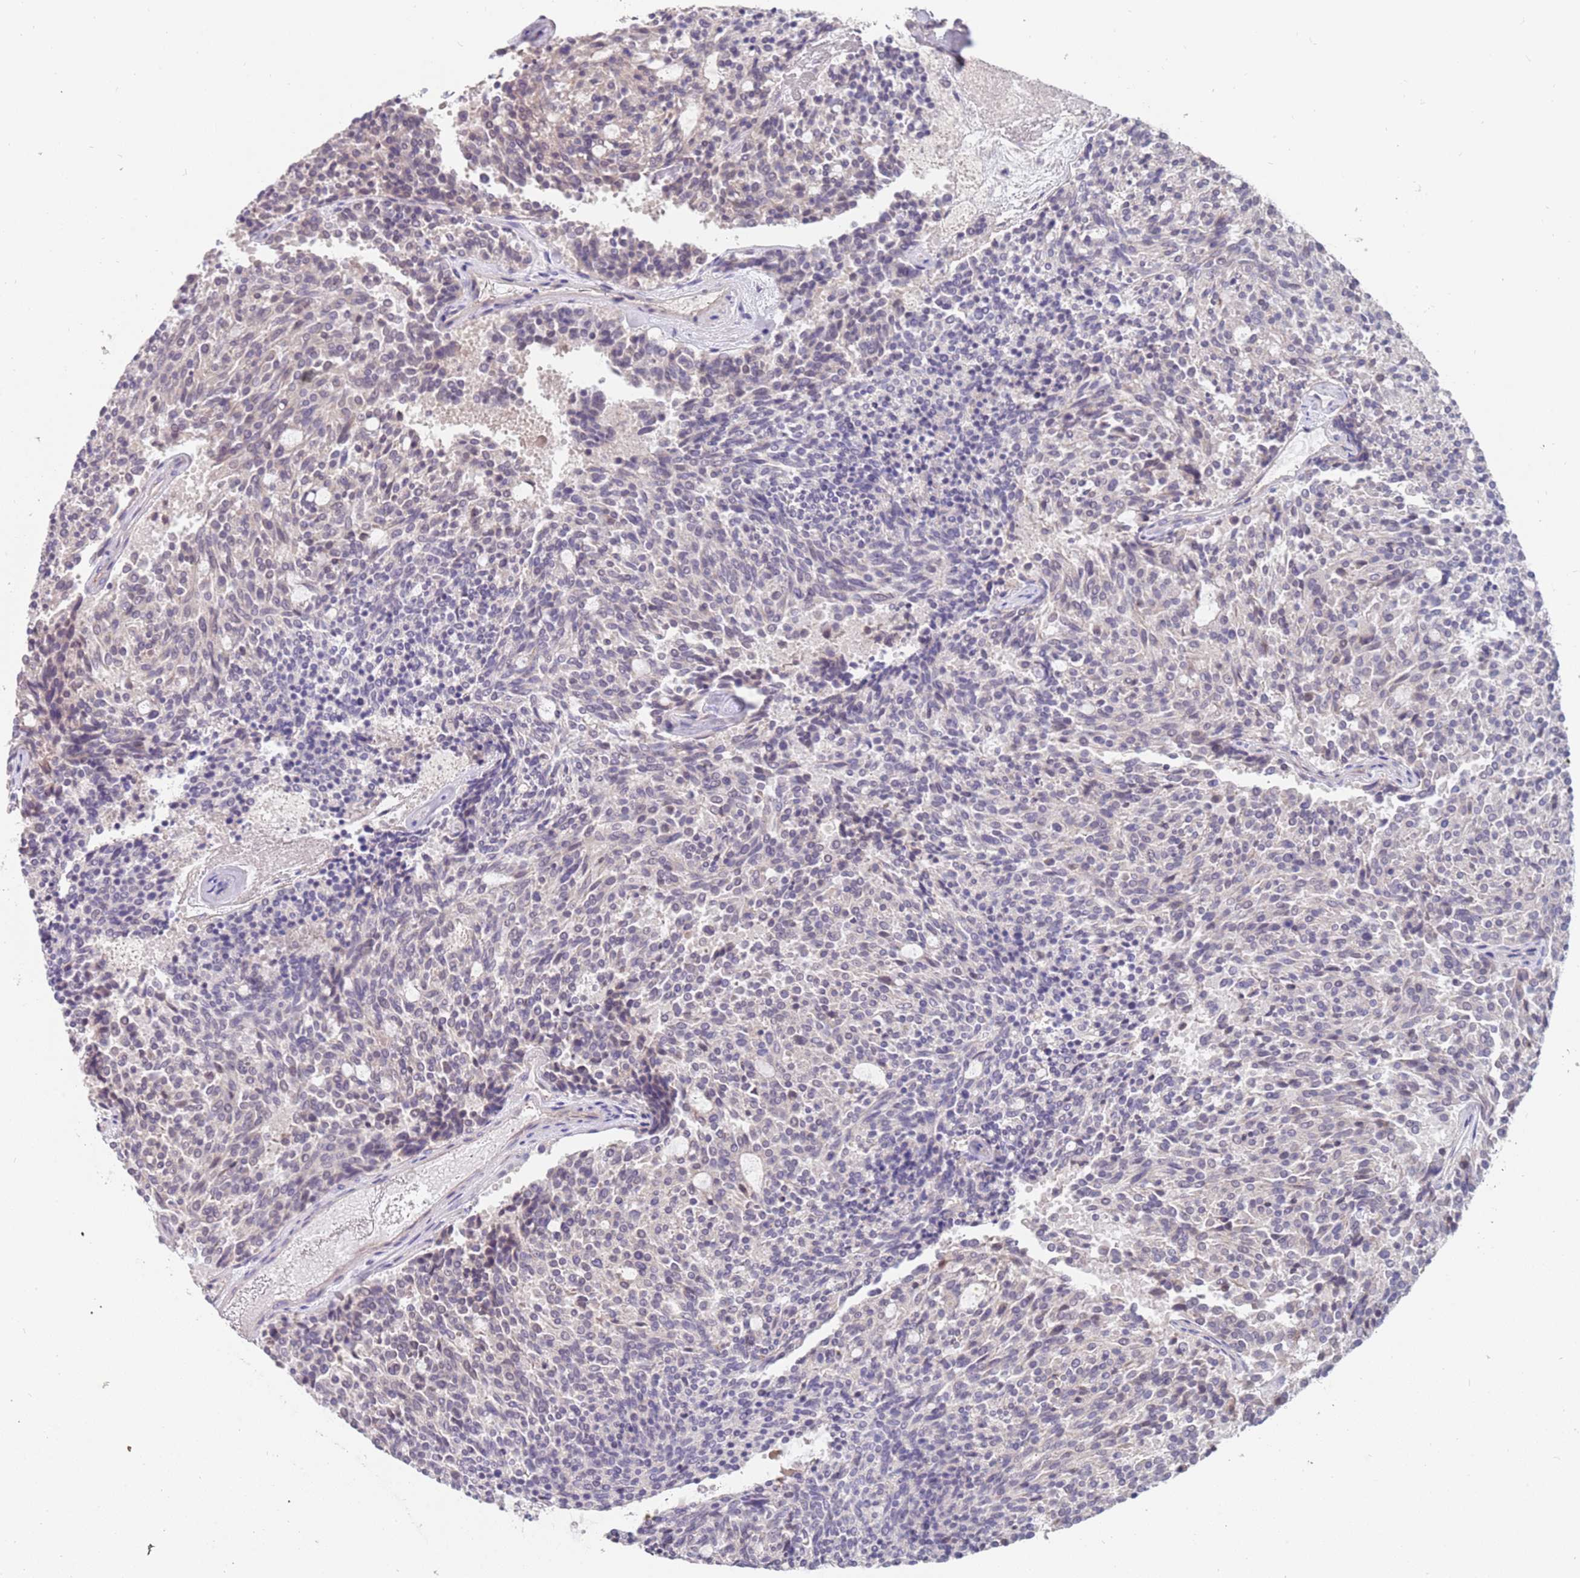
{"staining": {"intensity": "negative", "quantity": "none", "location": "none"}, "tissue": "carcinoid", "cell_type": "Tumor cells", "image_type": "cancer", "snomed": [{"axis": "morphology", "description": "Carcinoid, malignant, NOS"}, {"axis": "topography", "description": "Pancreas"}], "caption": "IHC histopathology image of neoplastic tissue: human carcinoid stained with DAB demonstrates no significant protein staining in tumor cells.", "gene": "ZNF746", "patient": {"sex": "female", "age": 54}}